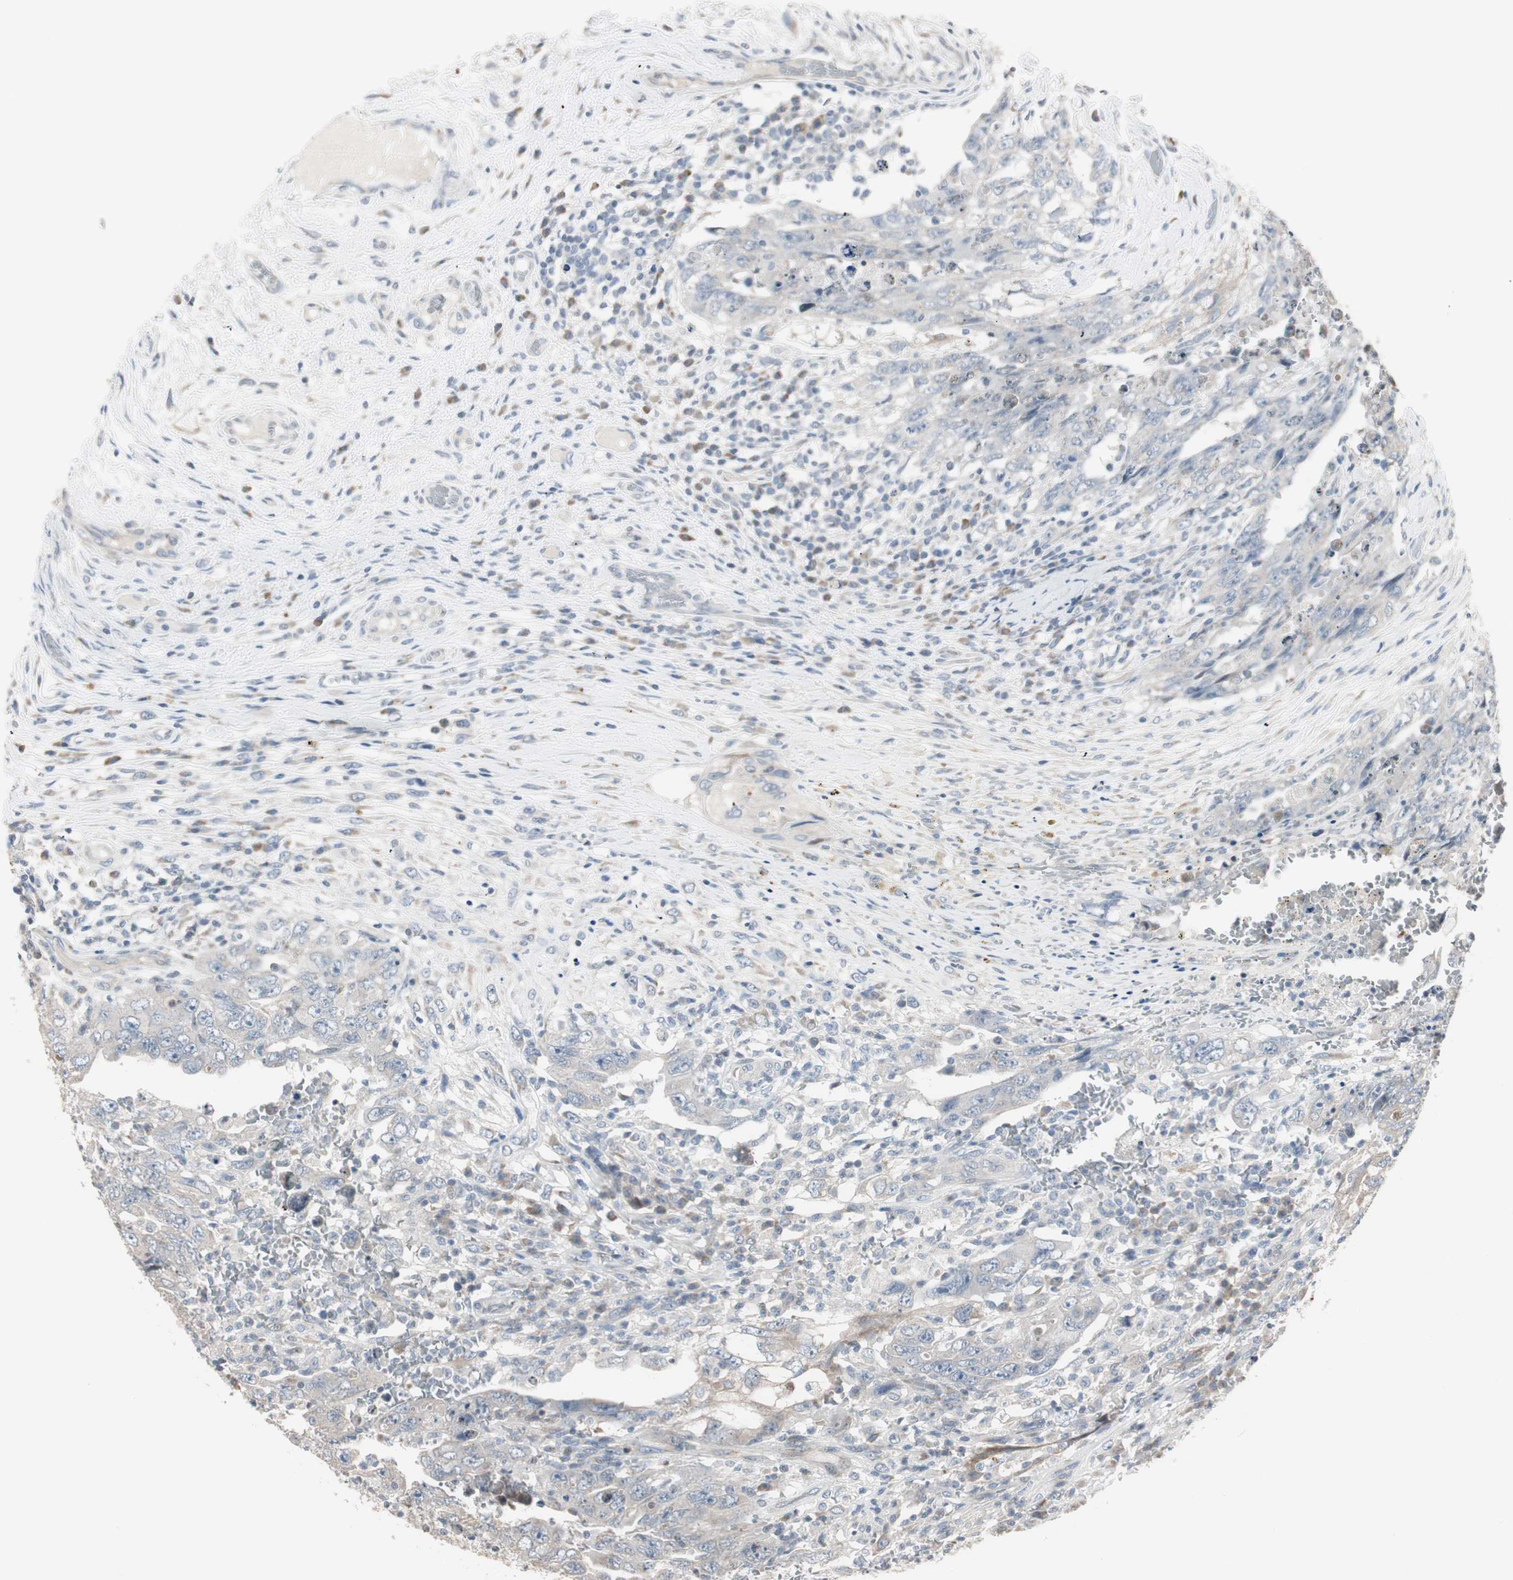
{"staining": {"intensity": "weak", "quantity": "25%-75%", "location": "cytoplasmic/membranous"}, "tissue": "testis cancer", "cell_type": "Tumor cells", "image_type": "cancer", "snomed": [{"axis": "morphology", "description": "Carcinoma, Embryonal, NOS"}, {"axis": "topography", "description": "Testis"}], "caption": "Immunohistochemical staining of human embryonal carcinoma (testis) displays low levels of weak cytoplasmic/membranous protein staining in about 25%-75% of tumor cells. The staining is performed using DAB (3,3'-diaminobenzidine) brown chromogen to label protein expression. The nuclei are counter-stained blue using hematoxylin.", "gene": "PDZK1", "patient": {"sex": "male", "age": 26}}